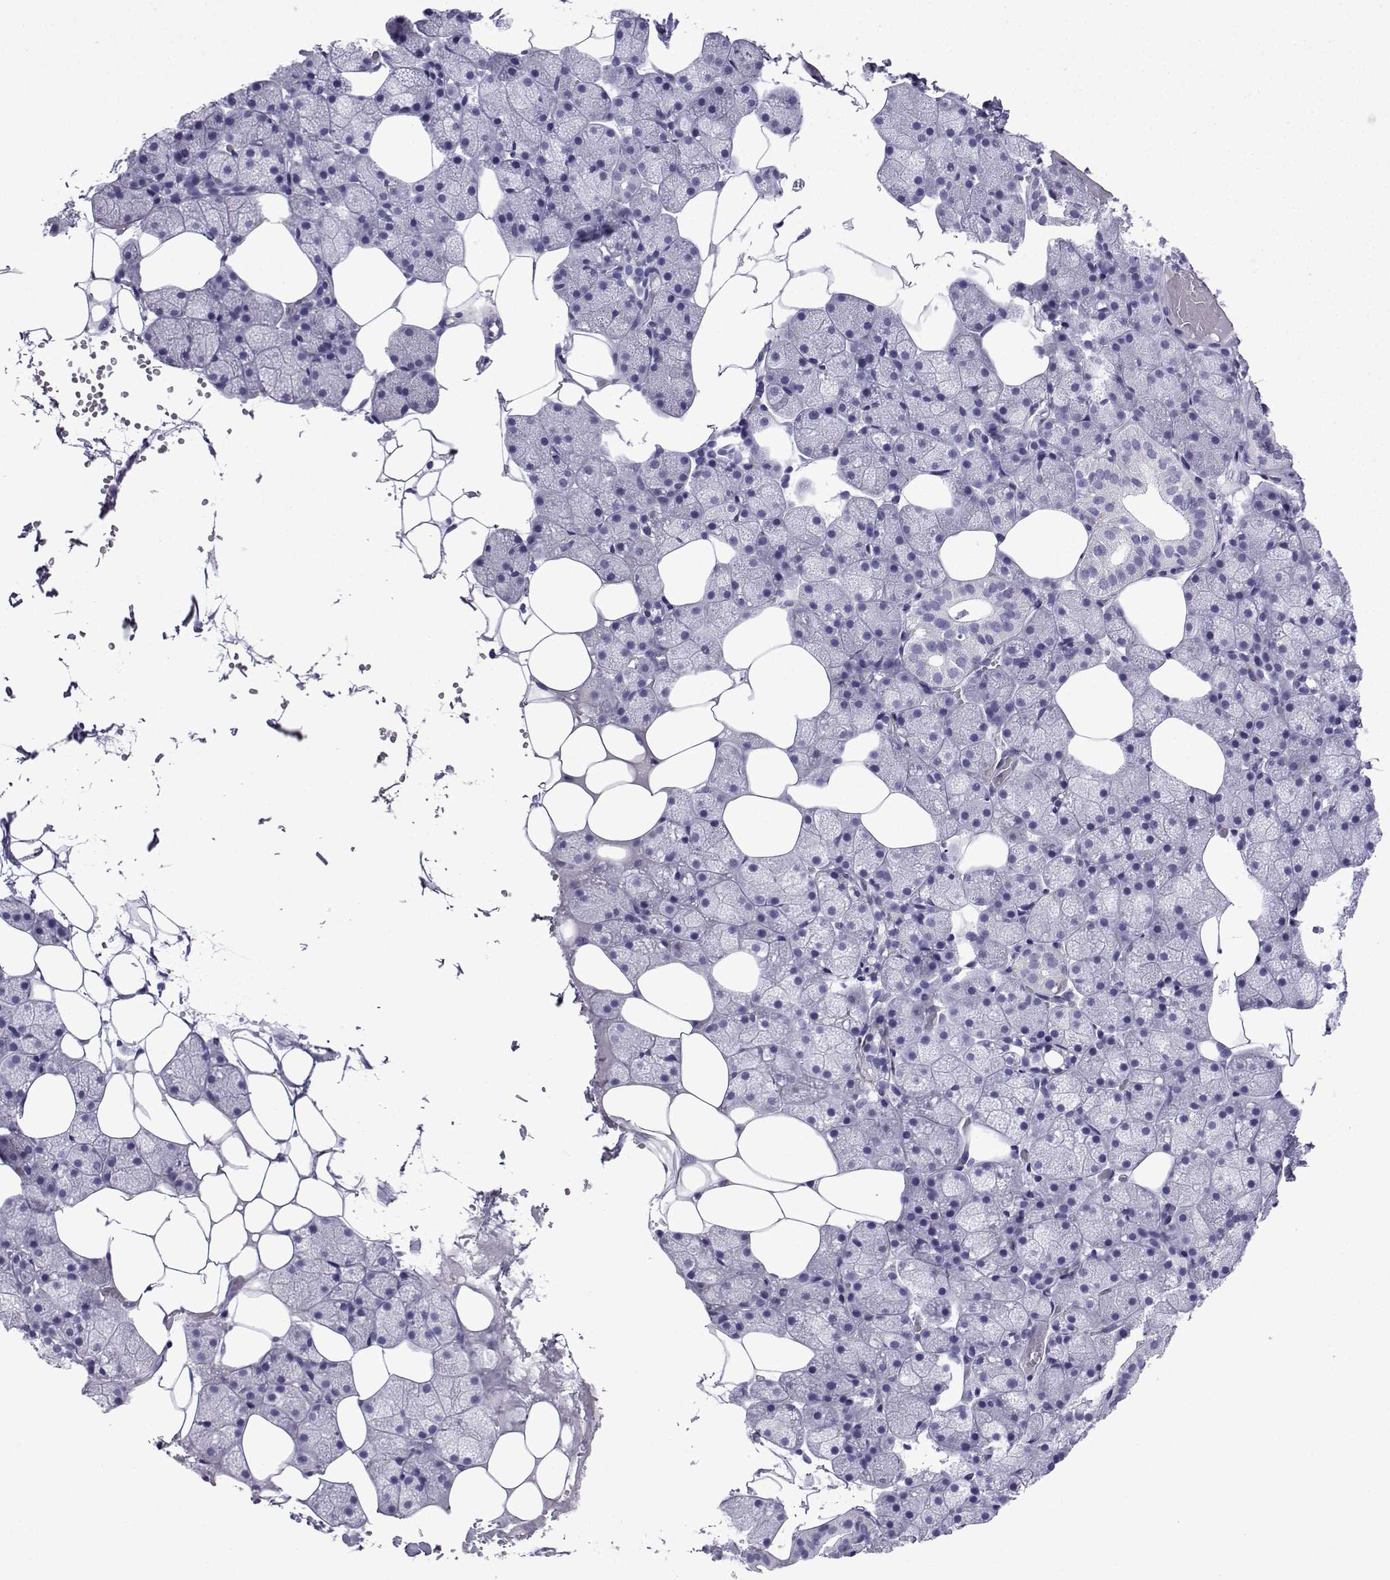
{"staining": {"intensity": "negative", "quantity": "none", "location": "none"}, "tissue": "salivary gland", "cell_type": "Glandular cells", "image_type": "normal", "snomed": [{"axis": "morphology", "description": "Normal tissue, NOS"}, {"axis": "topography", "description": "Salivary gland"}], "caption": "IHC of benign human salivary gland exhibits no positivity in glandular cells. (DAB immunohistochemistry visualized using brightfield microscopy, high magnification).", "gene": "KCNF1", "patient": {"sex": "male", "age": 38}}